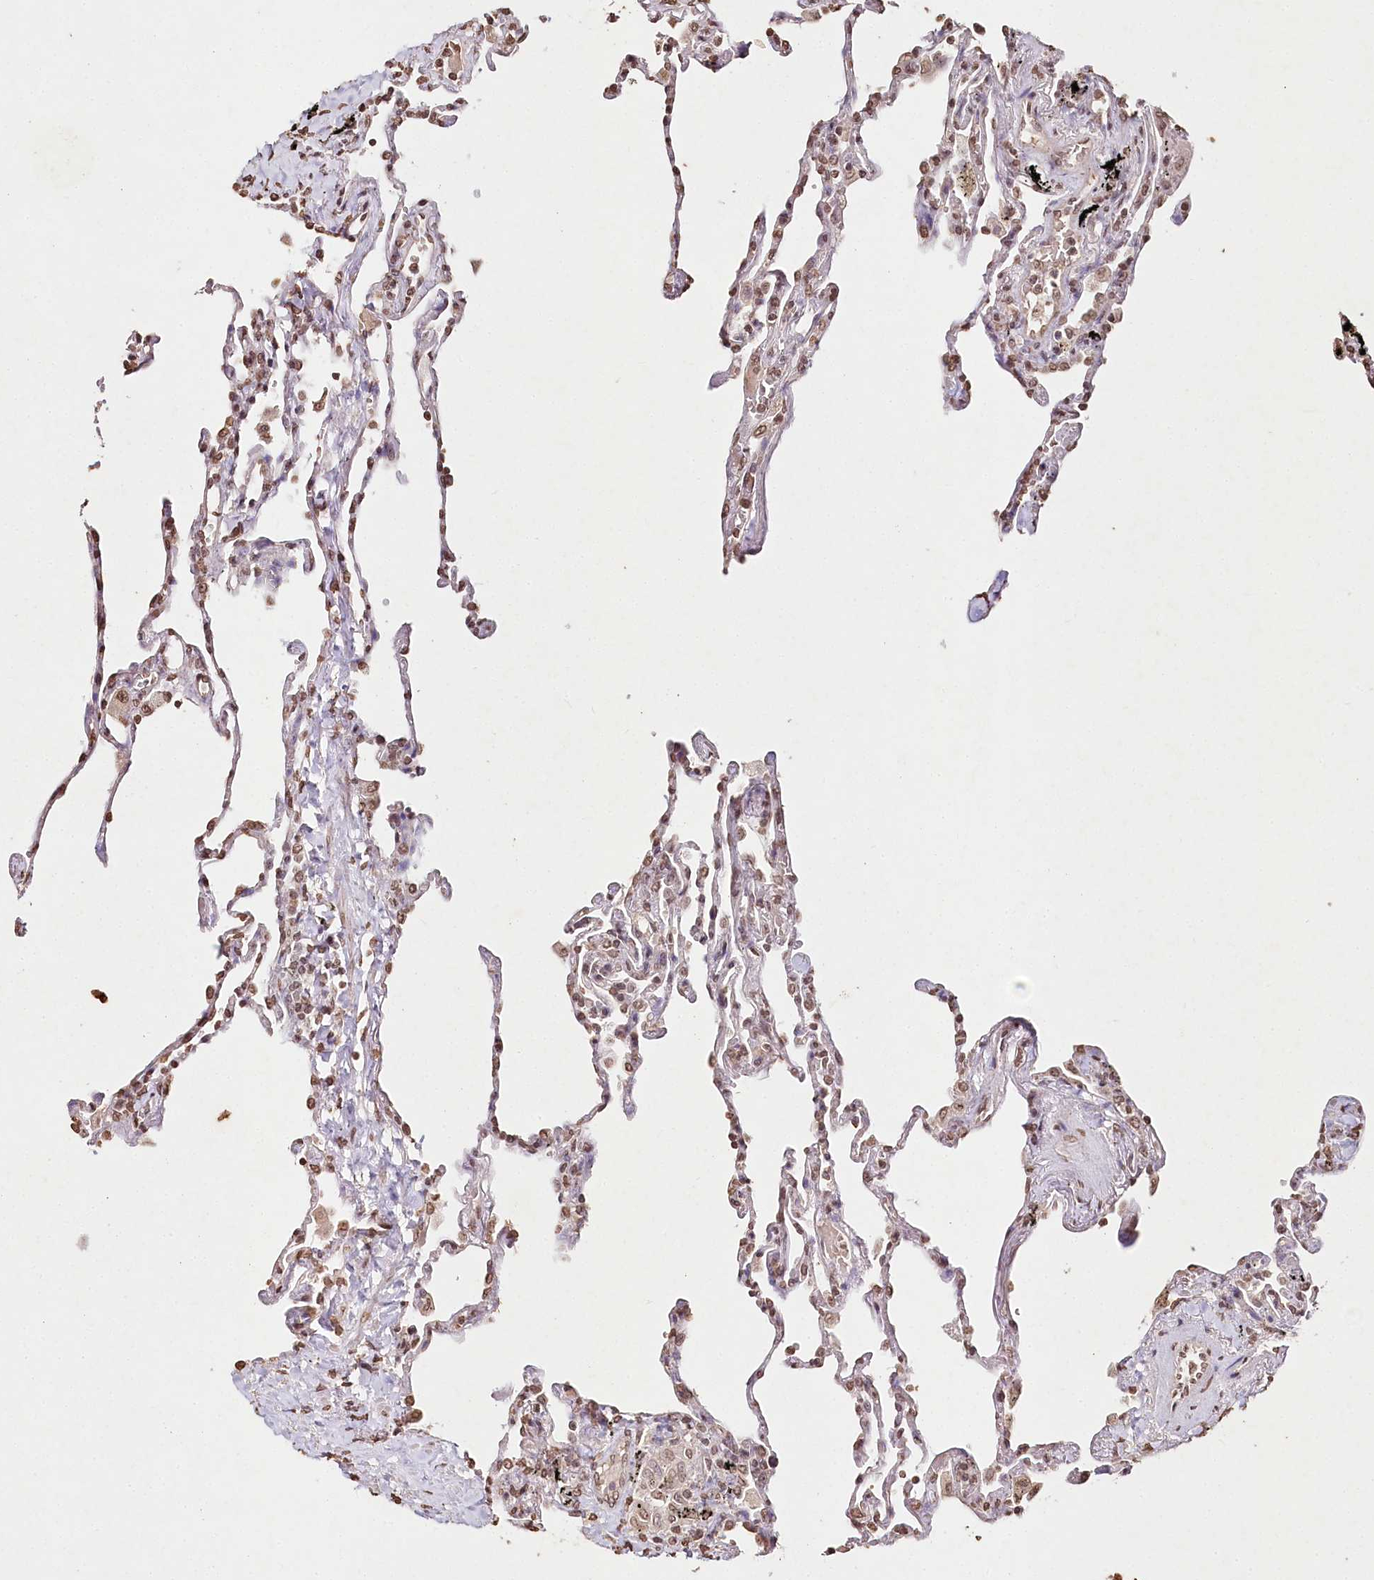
{"staining": {"intensity": "moderate", "quantity": ">75%", "location": "nuclear"}, "tissue": "lung", "cell_type": "Alveolar cells", "image_type": "normal", "snomed": [{"axis": "morphology", "description": "Normal tissue, NOS"}, {"axis": "topography", "description": "Lung"}], "caption": "A high-resolution photomicrograph shows immunohistochemistry staining of normal lung, which exhibits moderate nuclear staining in about >75% of alveolar cells.", "gene": "DMXL1", "patient": {"sex": "male", "age": 59}}